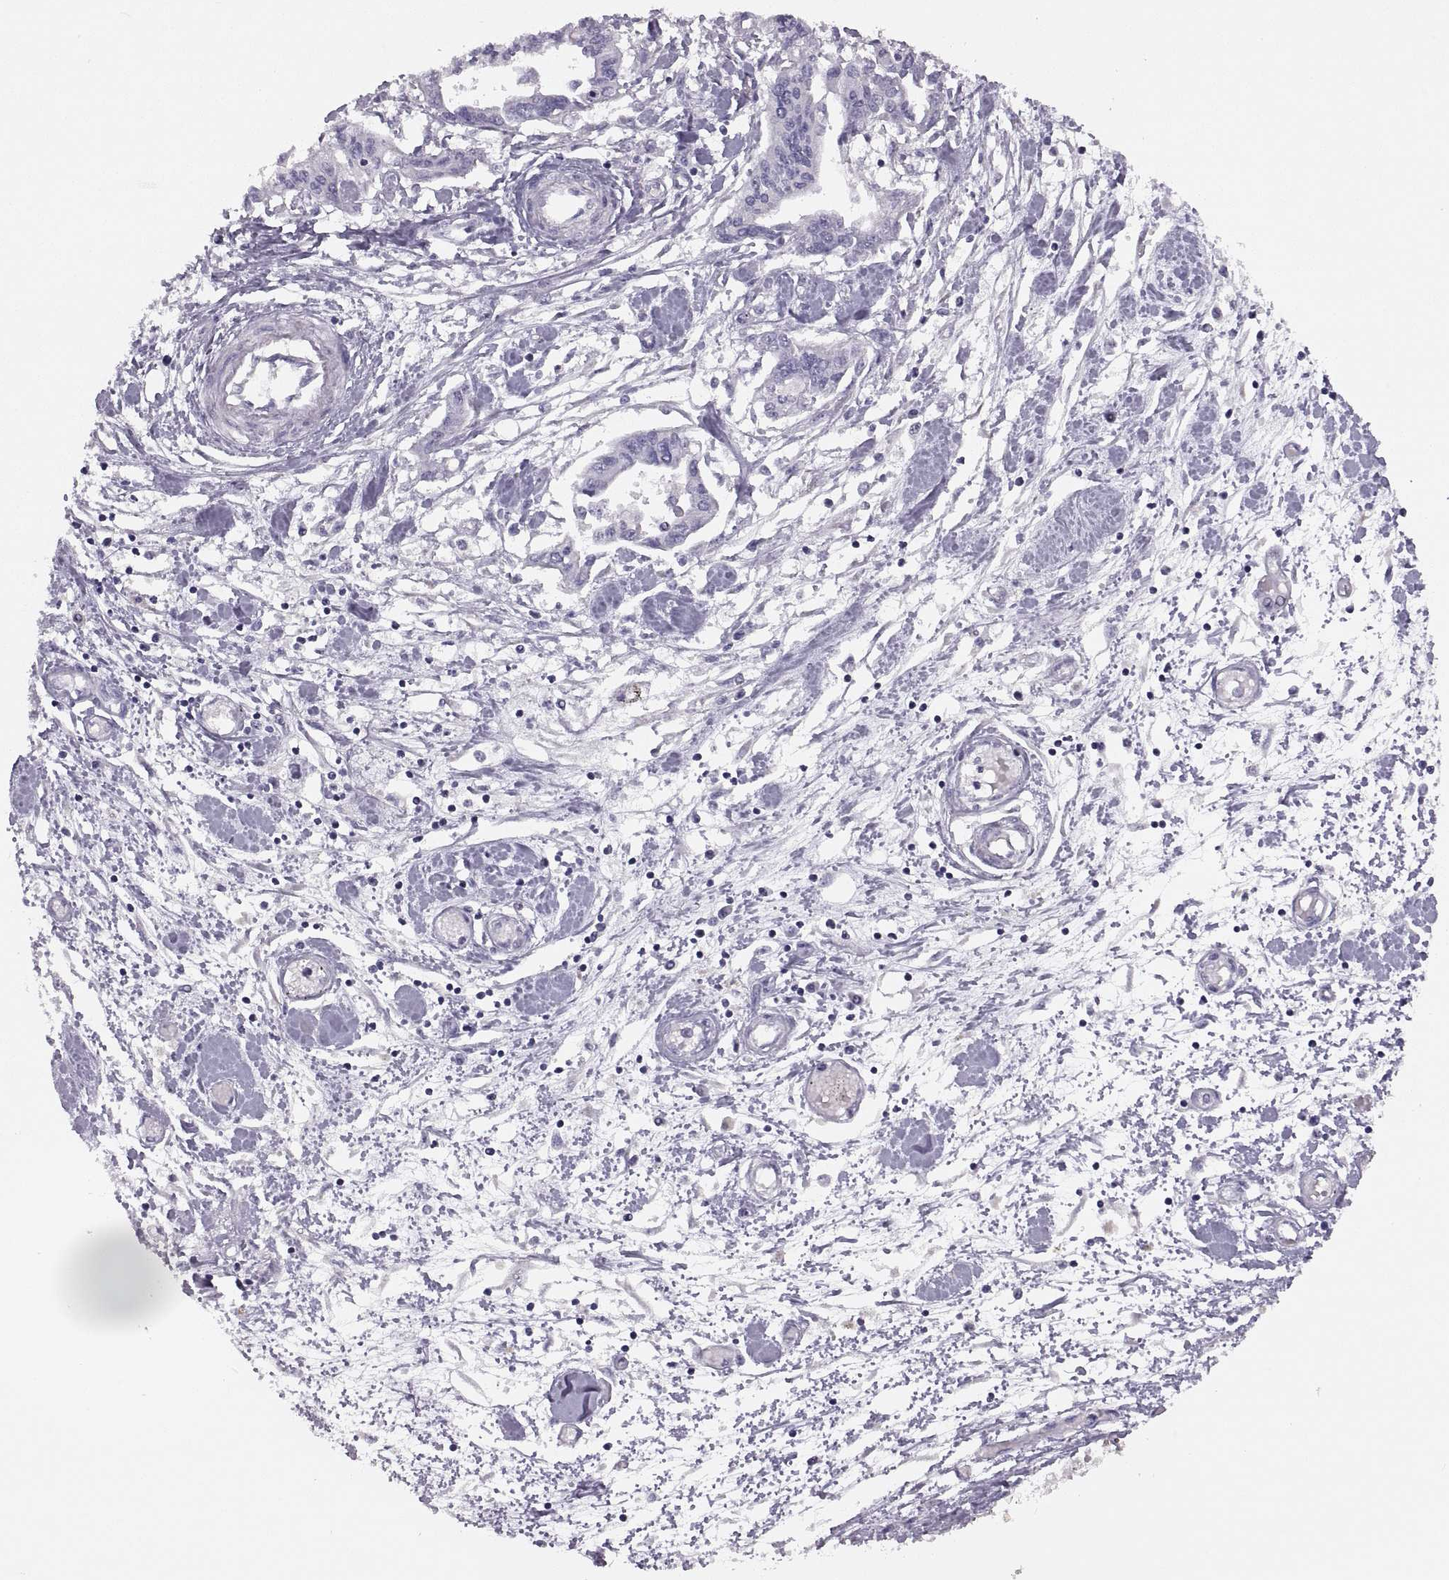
{"staining": {"intensity": "negative", "quantity": "none", "location": "none"}, "tissue": "pancreatic cancer", "cell_type": "Tumor cells", "image_type": "cancer", "snomed": [{"axis": "morphology", "description": "Adenocarcinoma, NOS"}, {"axis": "topography", "description": "Pancreas"}], "caption": "Tumor cells are negative for protein expression in human adenocarcinoma (pancreatic).", "gene": "ADH6", "patient": {"sex": "male", "age": 60}}